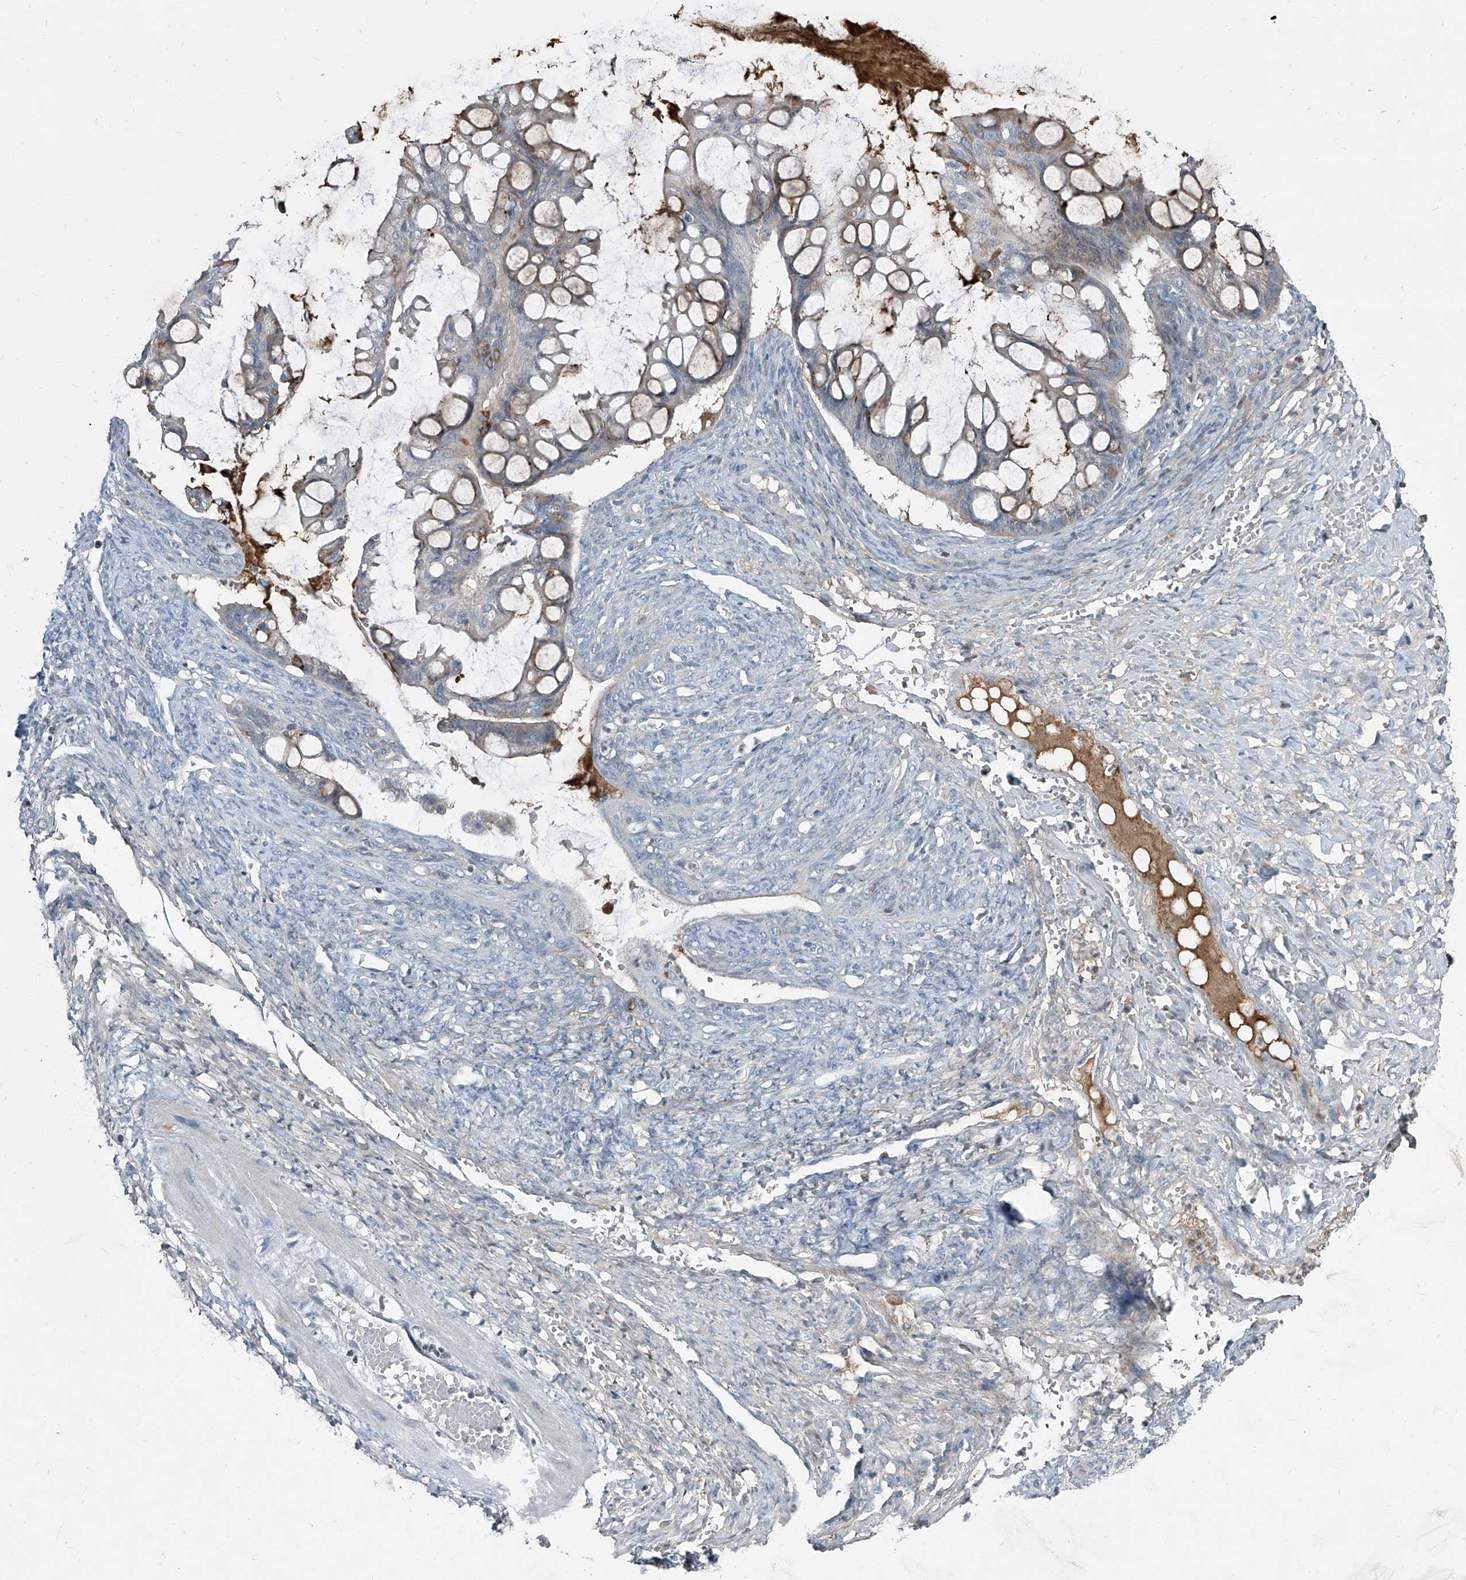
{"staining": {"intensity": "negative", "quantity": "none", "location": "none"}, "tissue": "ovarian cancer", "cell_type": "Tumor cells", "image_type": "cancer", "snomed": [{"axis": "morphology", "description": "Cystadenocarcinoma, mucinous, NOS"}, {"axis": "topography", "description": "Ovary"}], "caption": "Immunohistochemical staining of ovarian cancer (mucinous cystadenocarcinoma) exhibits no significant positivity in tumor cells.", "gene": "HOXA3", "patient": {"sex": "female", "age": 73}}